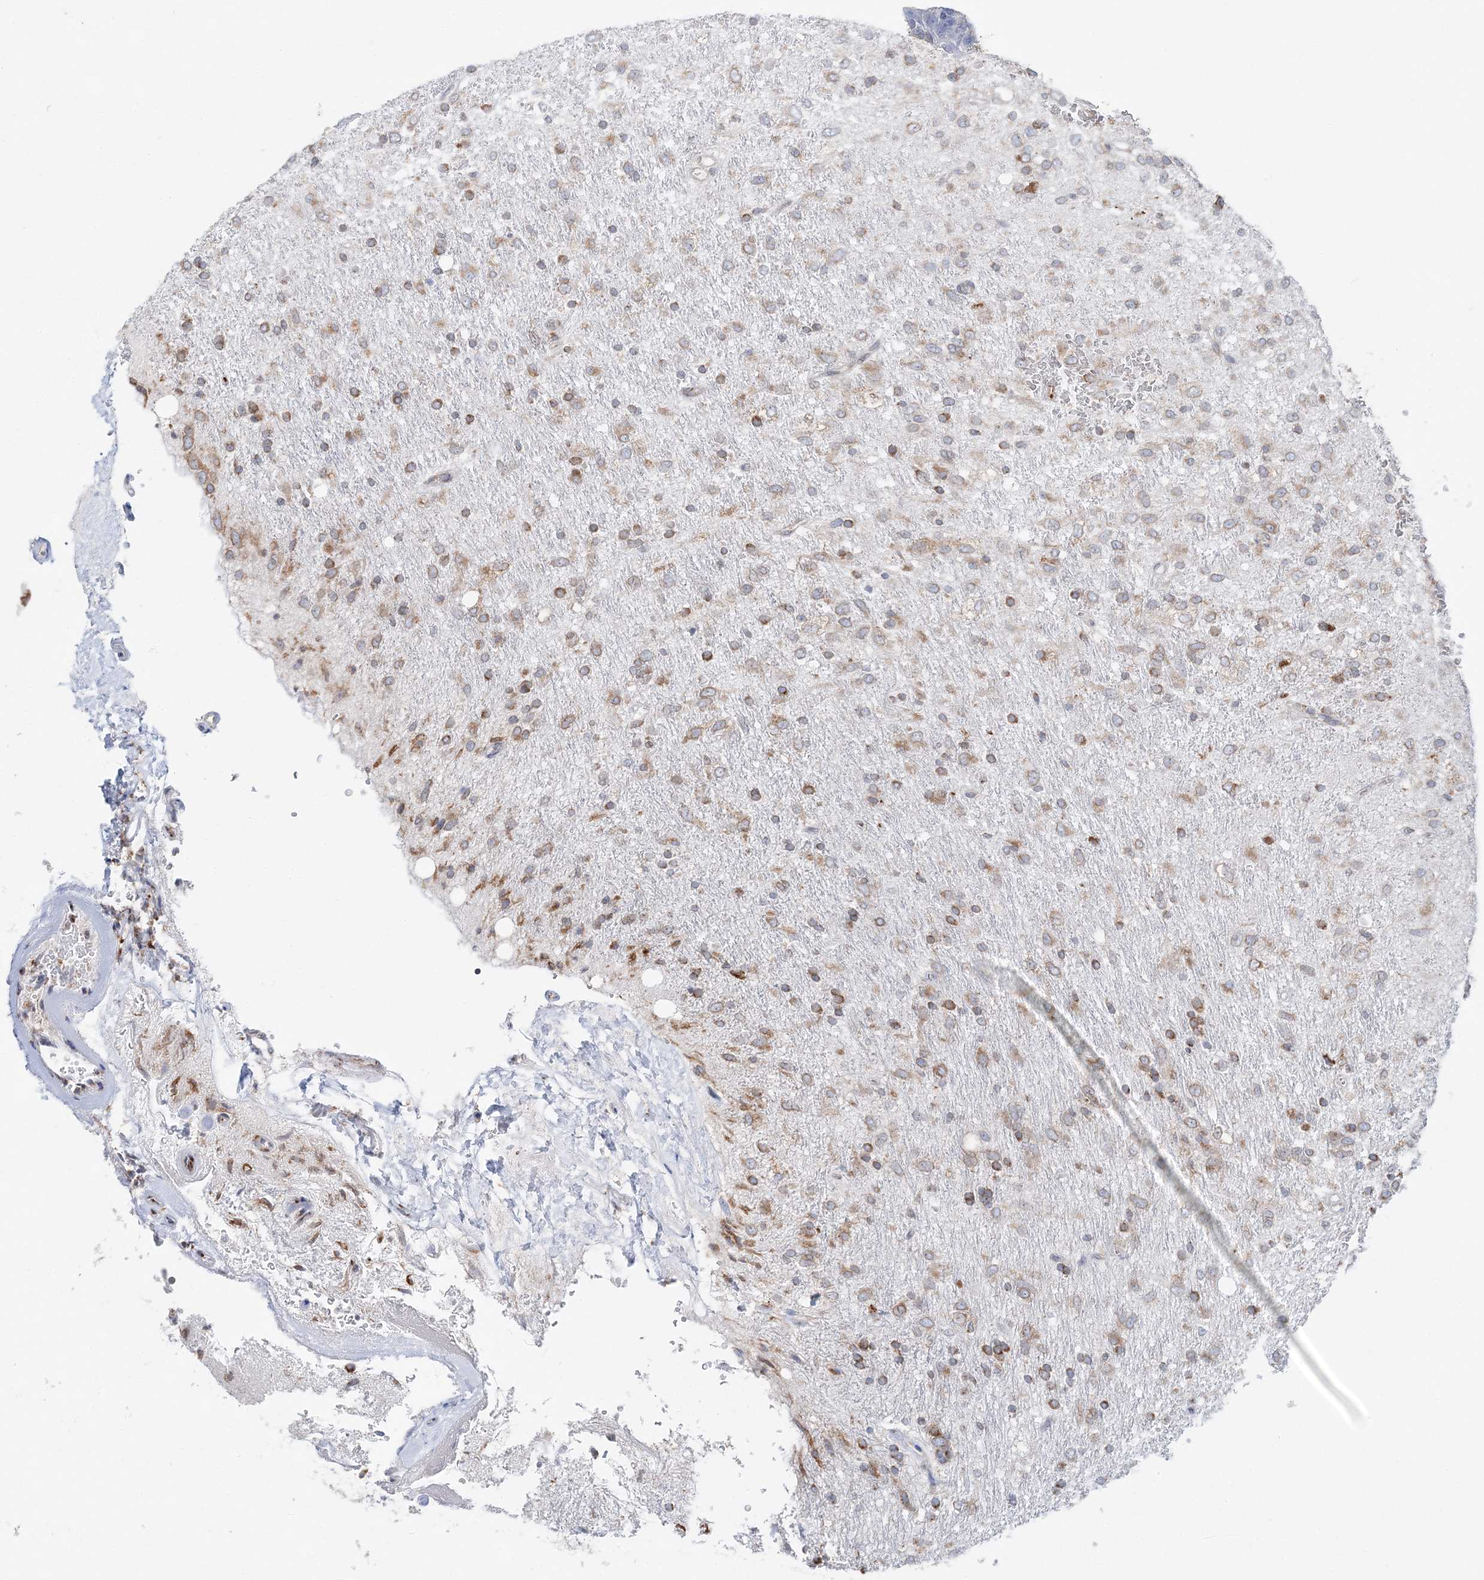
{"staining": {"intensity": "moderate", "quantity": "25%-75%", "location": "cytoplasmic/membranous"}, "tissue": "glioma", "cell_type": "Tumor cells", "image_type": "cancer", "snomed": [{"axis": "morphology", "description": "Glioma, malignant, Low grade"}, {"axis": "topography", "description": "Brain"}], "caption": "Brown immunohistochemical staining in human malignant glioma (low-grade) reveals moderate cytoplasmic/membranous staining in about 25%-75% of tumor cells.", "gene": "TMED10", "patient": {"sex": "male", "age": 77}}